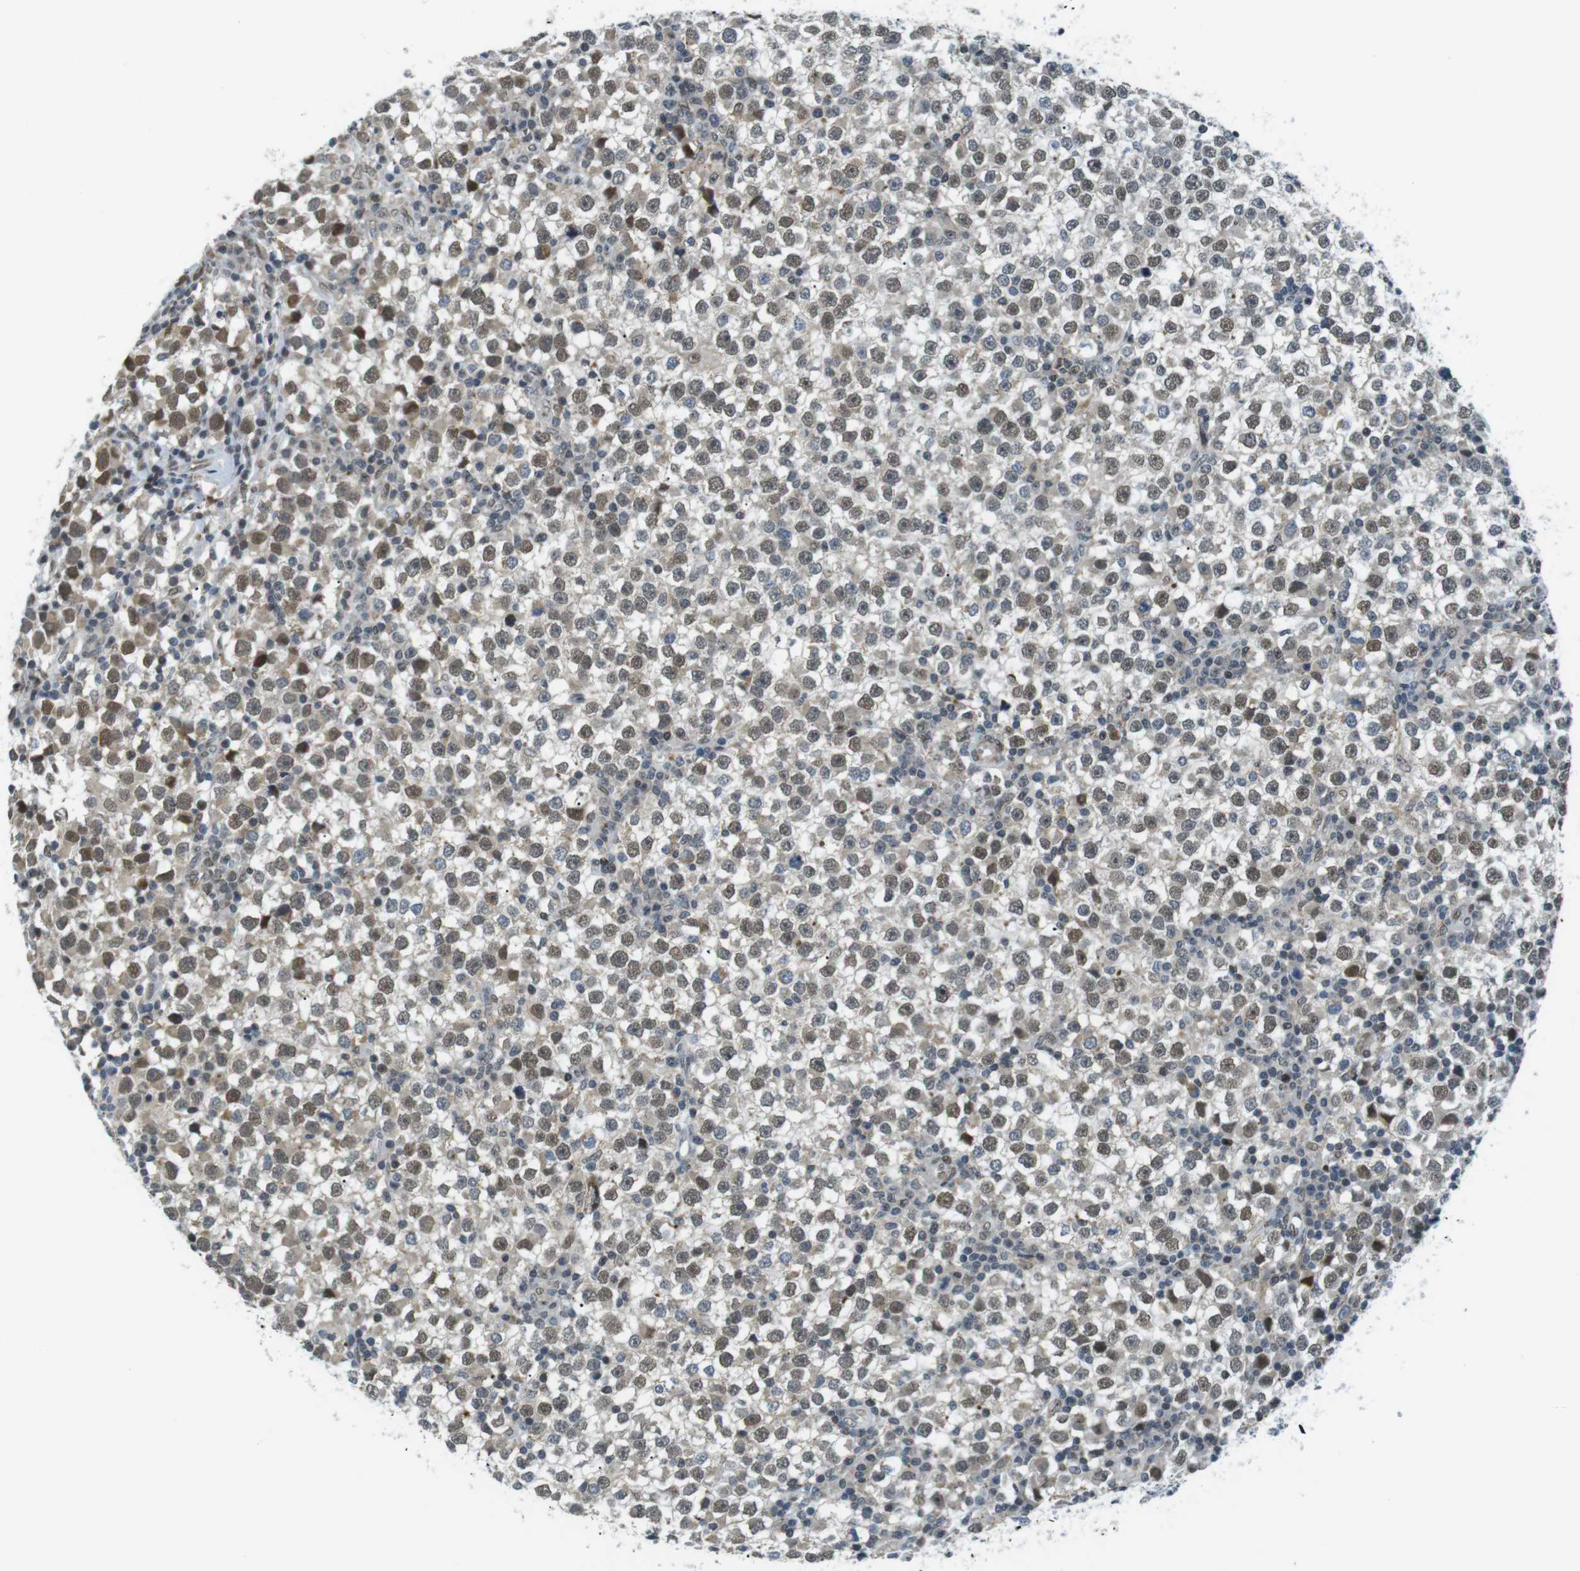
{"staining": {"intensity": "moderate", "quantity": ">75%", "location": "nuclear"}, "tissue": "testis cancer", "cell_type": "Tumor cells", "image_type": "cancer", "snomed": [{"axis": "morphology", "description": "Seminoma, NOS"}, {"axis": "topography", "description": "Testis"}], "caption": "Moderate nuclear protein staining is seen in about >75% of tumor cells in seminoma (testis).", "gene": "USP7", "patient": {"sex": "male", "age": 65}}